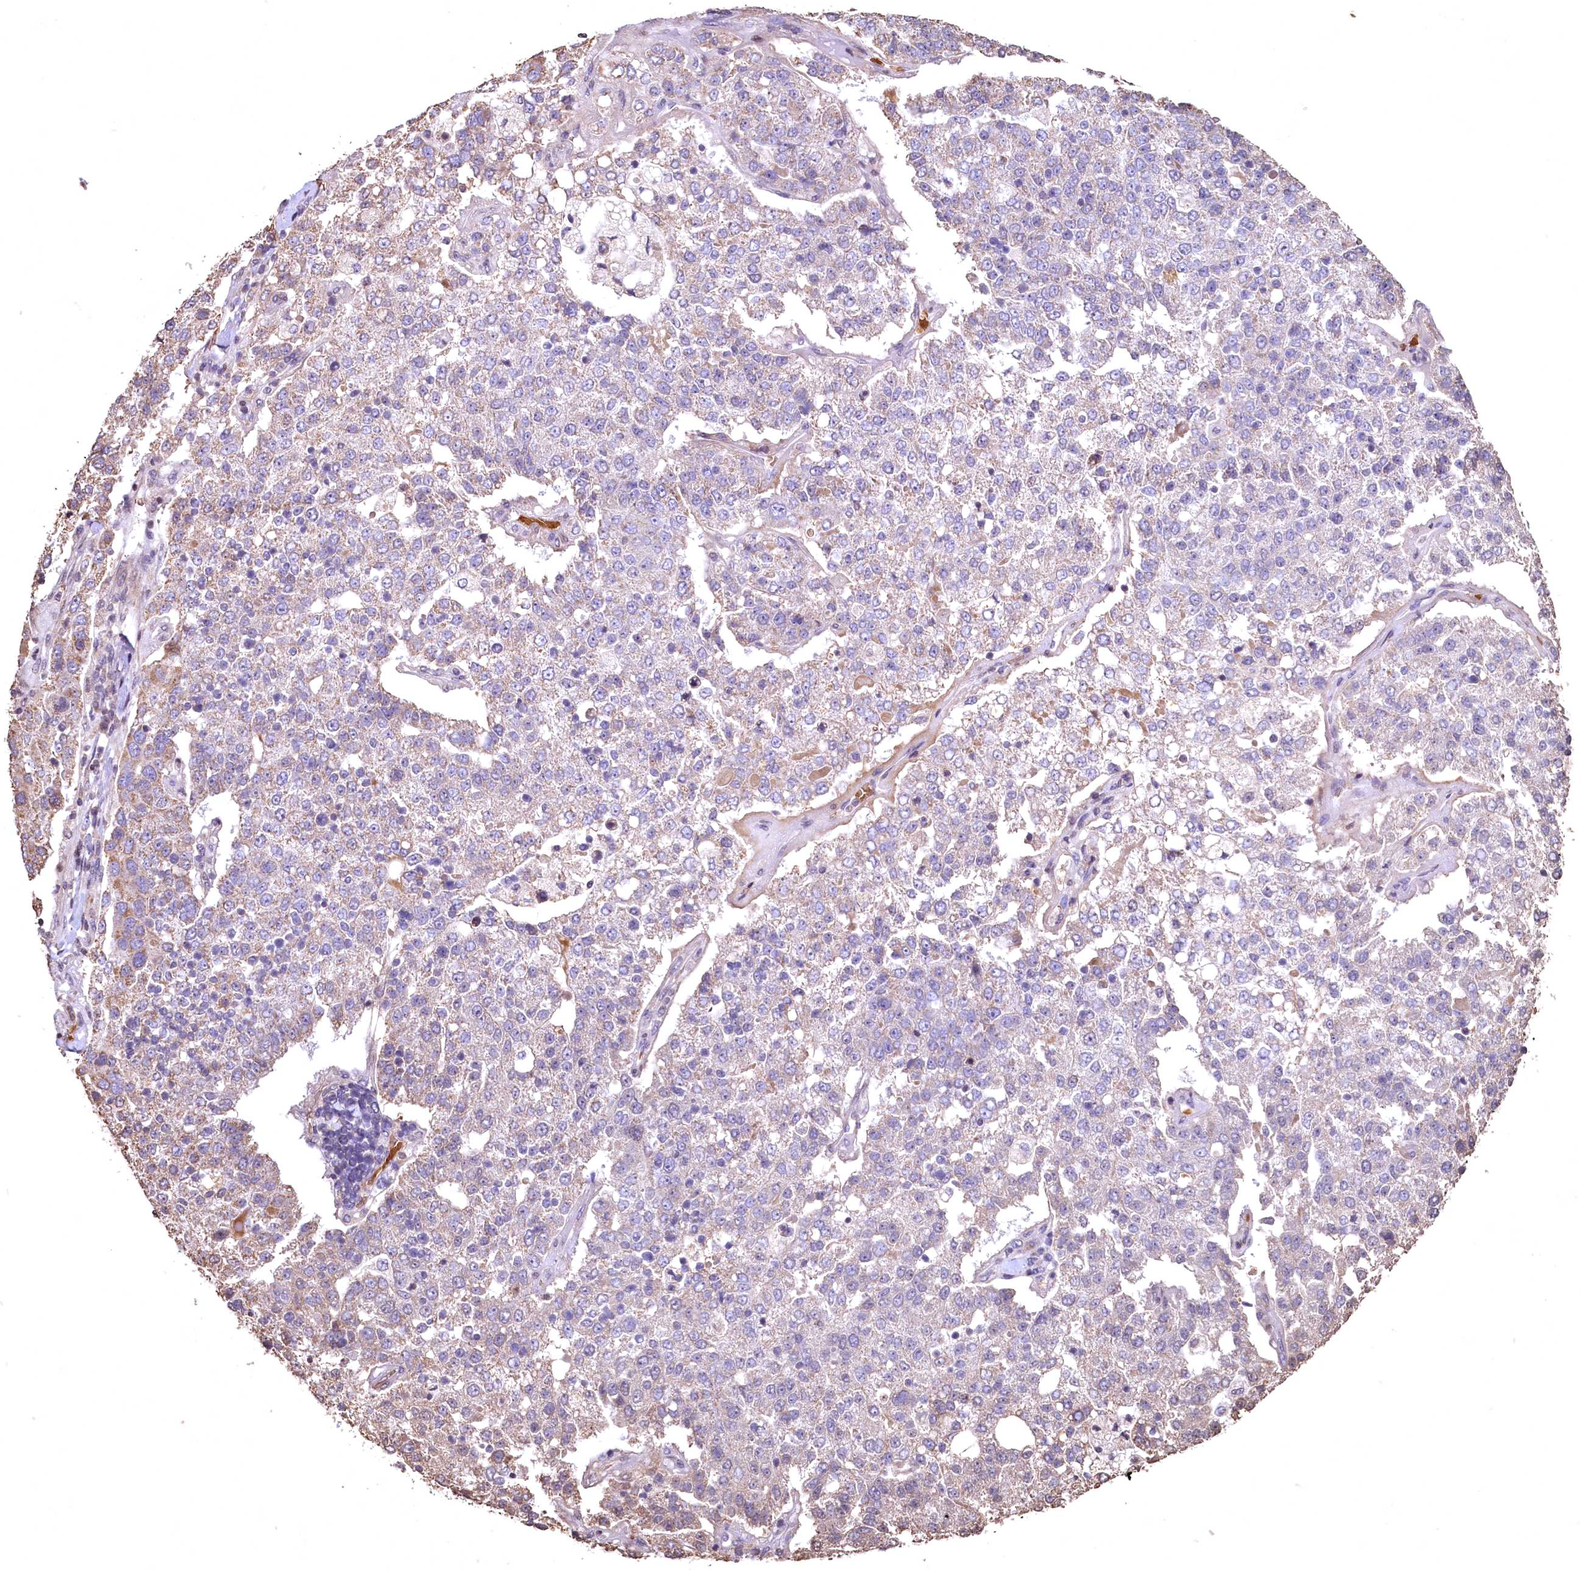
{"staining": {"intensity": "weak", "quantity": "25%-75%", "location": "cytoplasmic/membranous"}, "tissue": "pancreatic cancer", "cell_type": "Tumor cells", "image_type": "cancer", "snomed": [{"axis": "morphology", "description": "Adenocarcinoma, NOS"}, {"axis": "topography", "description": "Pancreas"}], "caption": "Human pancreatic cancer stained for a protein (brown) shows weak cytoplasmic/membranous positive expression in about 25%-75% of tumor cells.", "gene": "SPTA1", "patient": {"sex": "female", "age": 61}}